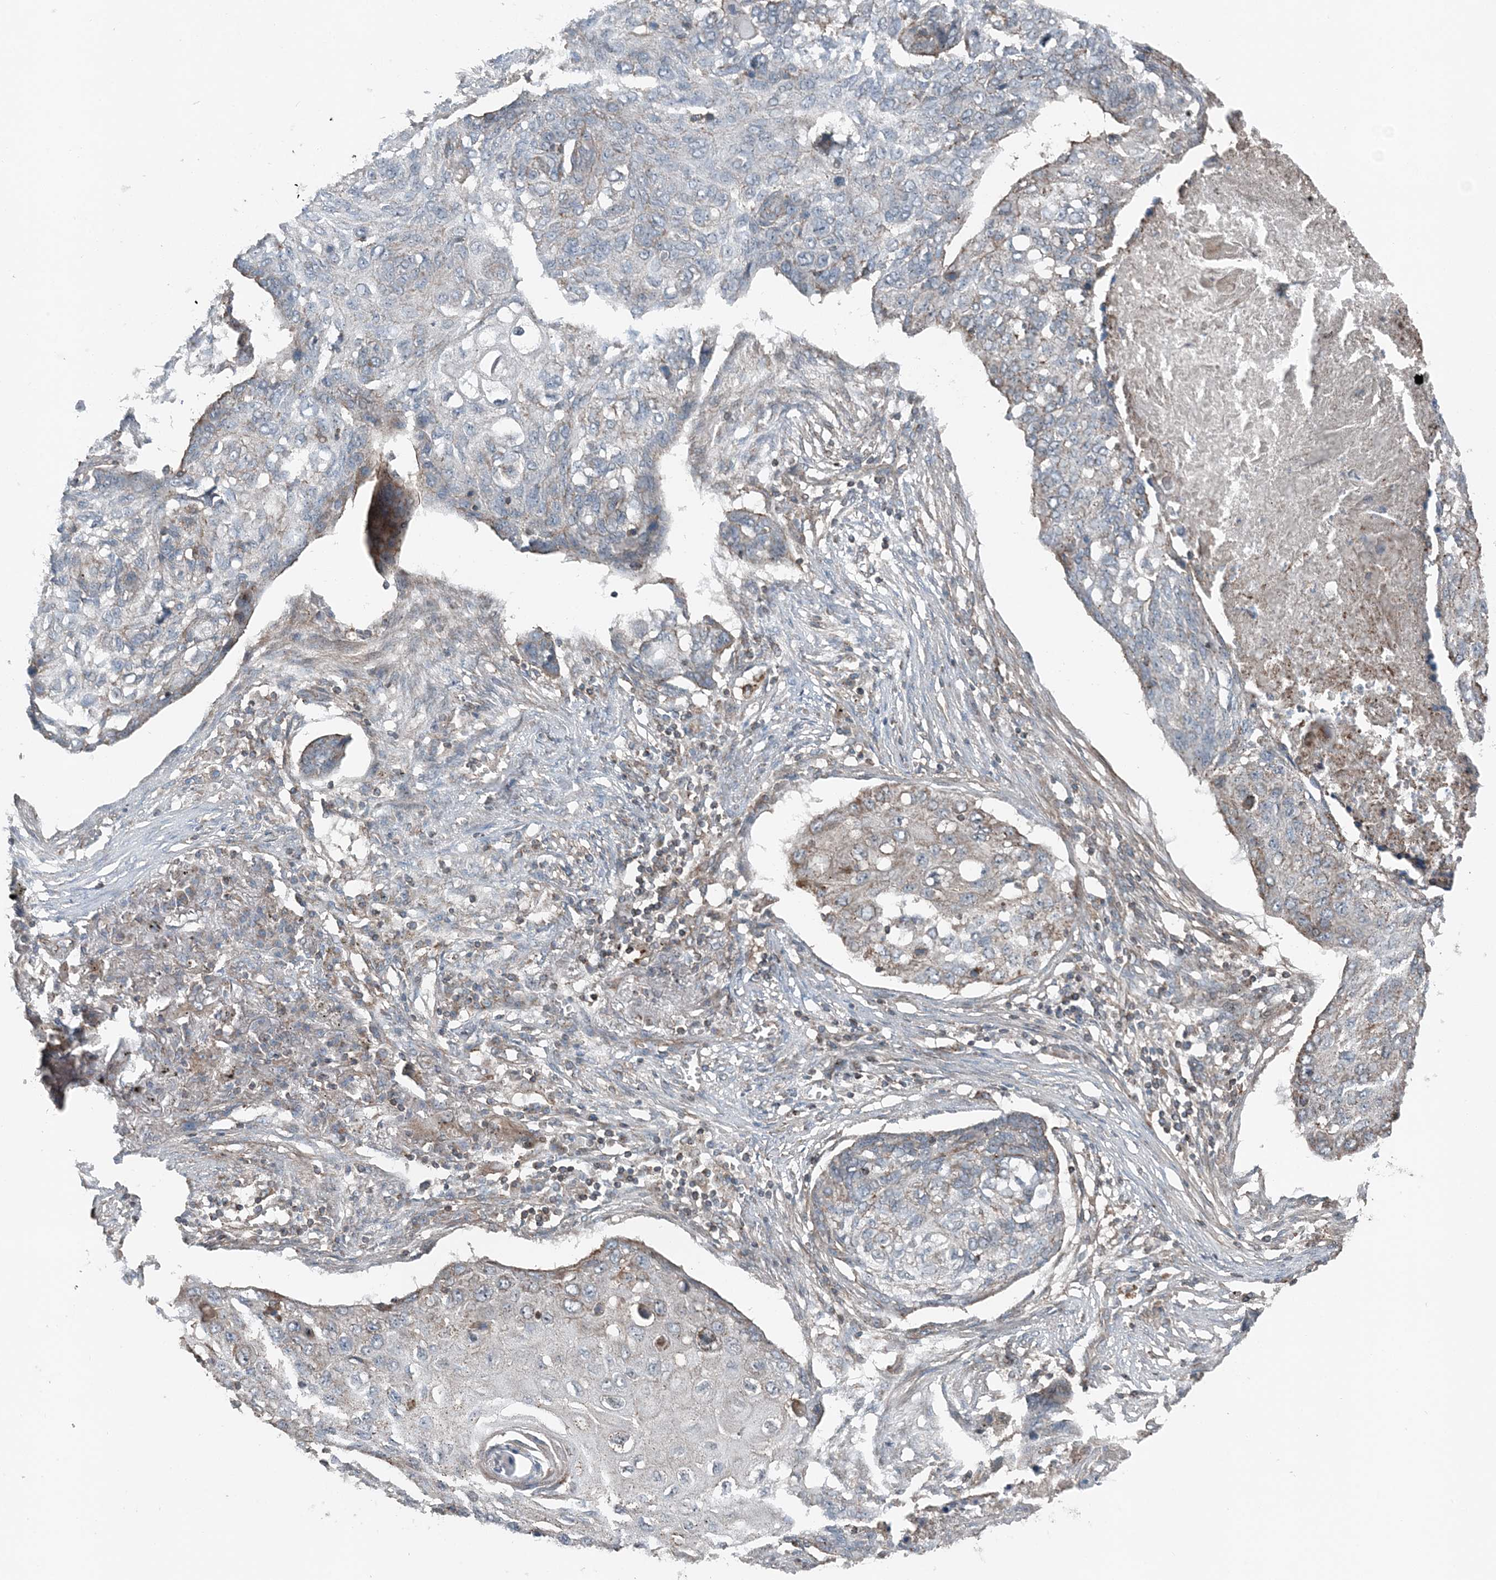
{"staining": {"intensity": "weak", "quantity": "25%-75%", "location": "cytoplasmic/membranous"}, "tissue": "lung cancer", "cell_type": "Tumor cells", "image_type": "cancer", "snomed": [{"axis": "morphology", "description": "Squamous cell carcinoma, NOS"}, {"axis": "topography", "description": "Lung"}], "caption": "This photomicrograph shows lung cancer (squamous cell carcinoma) stained with IHC to label a protein in brown. The cytoplasmic/membranous of tumor cells show weak positivity for the protein. Nuclei are counter-stained blue.", "gene": "KY", "patient": {"sex": "female", "age": 63}}